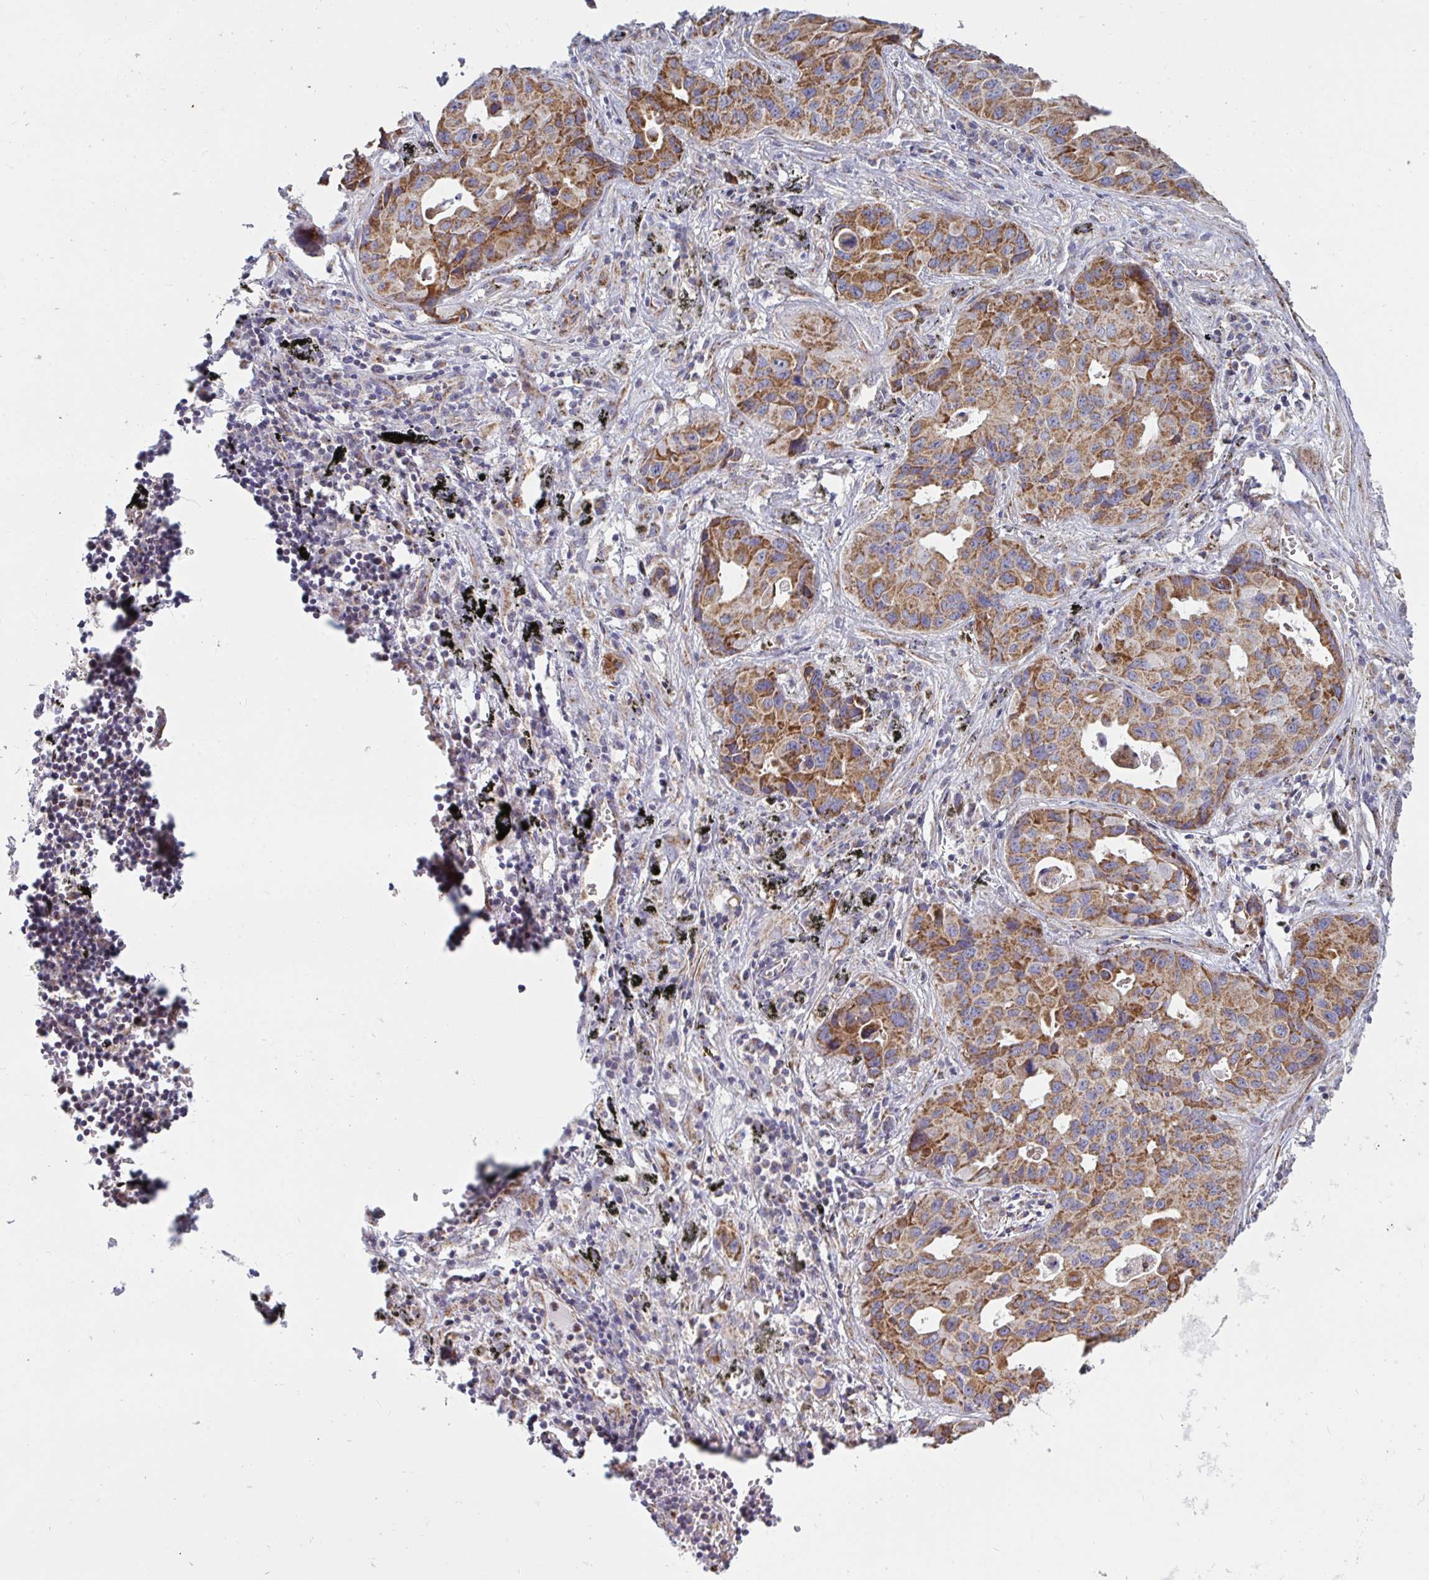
{"staining": {"intensity": "moderate", "quantity": ">75%", "location": "cytoplasmic/membranous"}, "tissue": "lung cancer", "cell_type": "Tumor cells", "image_type": "cancer", "snomed": [{"axis": "morphology", "description": "Adenocarcinoma, NOS"}, {"axis": "topography", "description": "Lymph node"}, {"axis": "topography", "description": "Lung"}], "caption": "This photomicrograph displays IHC staining of lung adenocarcinoma, with medium moderate cytoplasmic/membranous staining in approximately >75% of tumor cells.", "gene": "FAHD1", "patient": {"sex": "male", "age": 64}}